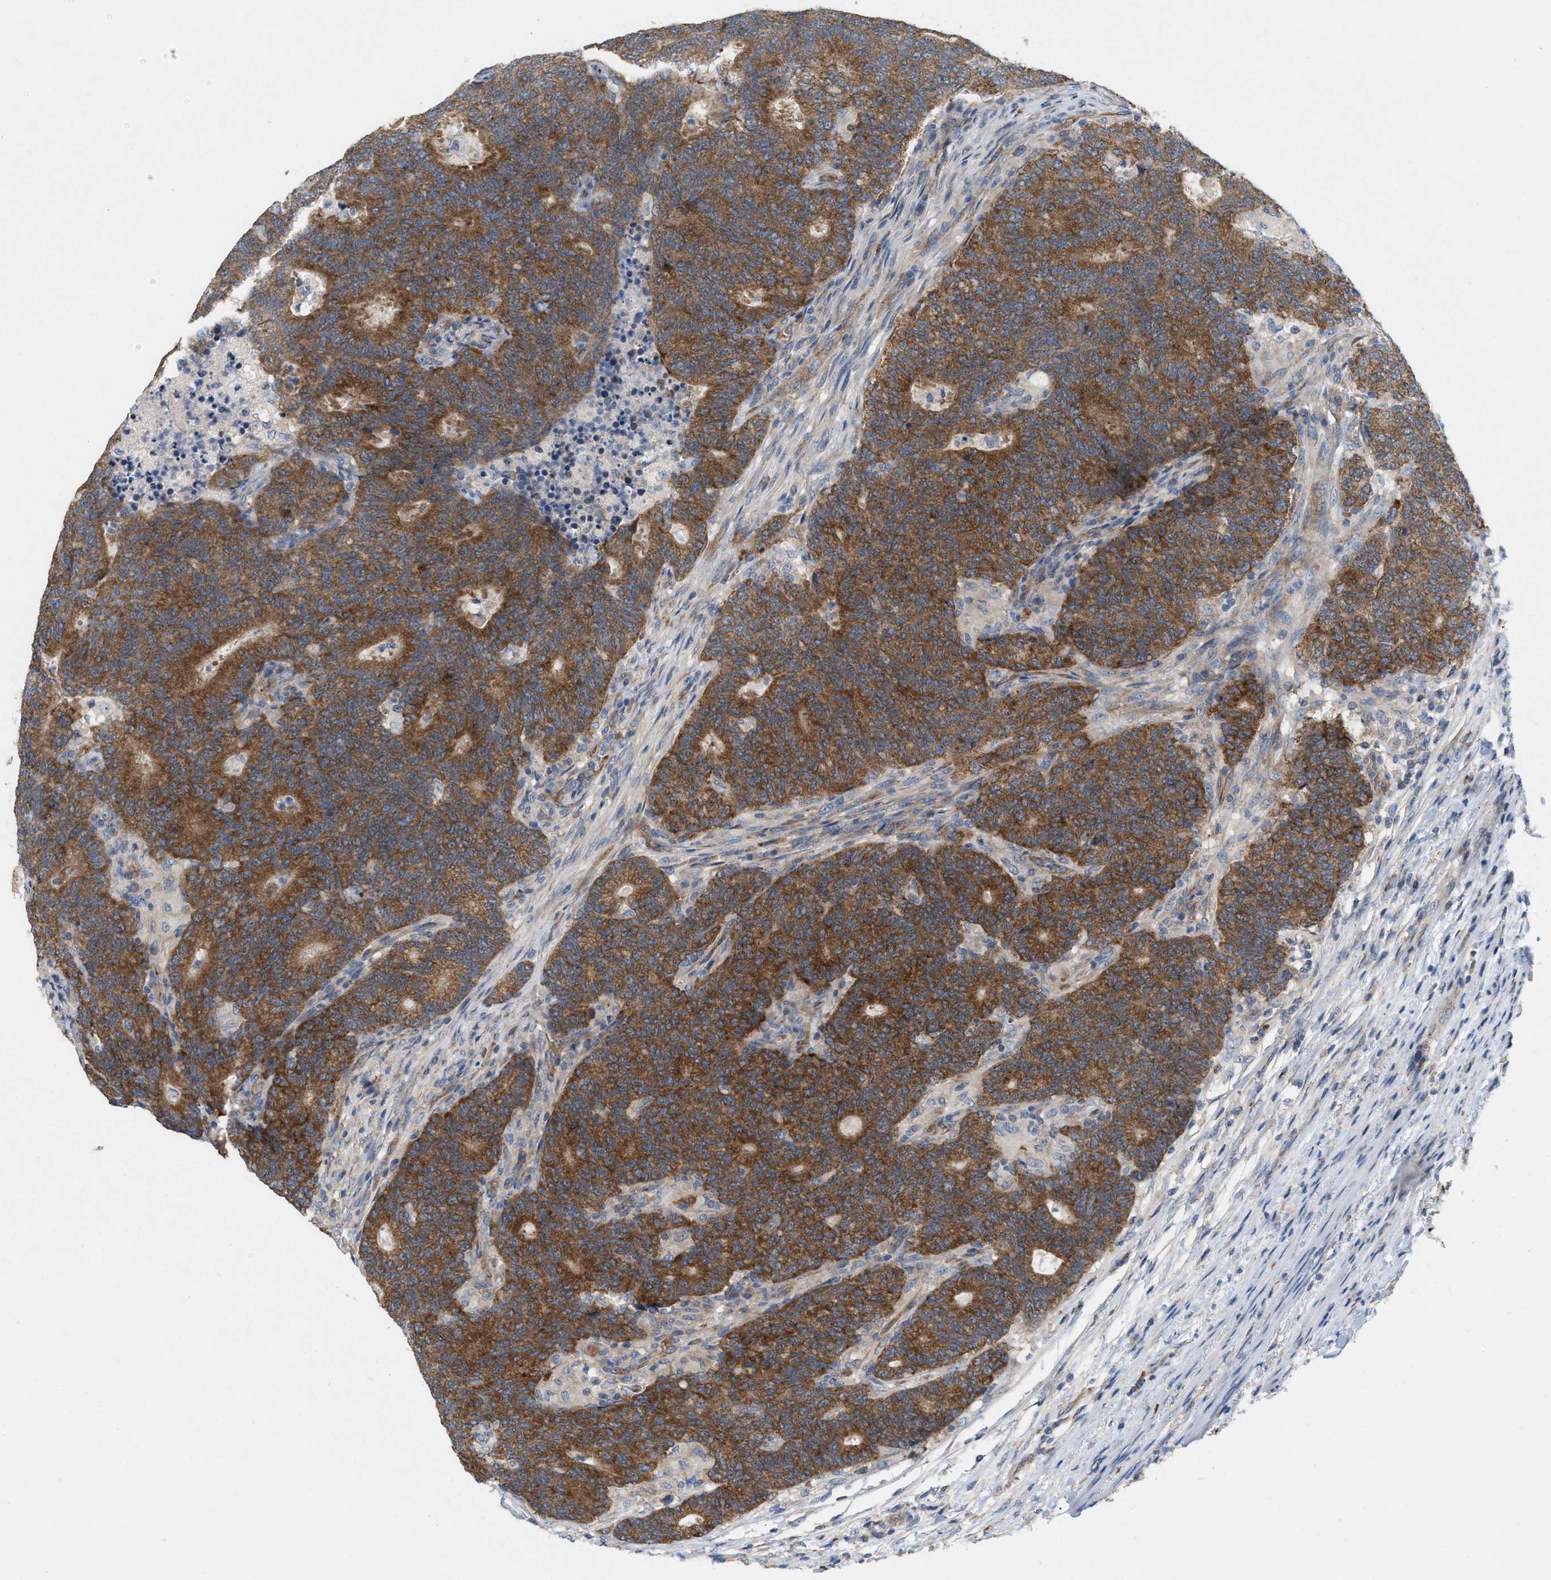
{"staining": {"intensity": "strong", "quantity": ">75%", "location": "cytoplasmic/membranous"}, "tissue": "colorectal cancer", "cell_type": "Tumor cells", "image_type": "cancer", "snomed": [{"axis": "morphology", "description": "Normal tissue, NOS"}, {"axis": "morphology", "description": "Adenocarcinoma, NOS"}, {"axis": "topography", "description": "Colon"}], "caption": "Colorectal cancer was stained to show a protein in brown. There is high levels of strong cytoplasmic/membranous positivity in about >75% of tumor cells. (Stains: DAB in brown, nuclei in blue, Microscopy: brightfield microscopy at high magnification).", "gene": "UBAP2", "patient": {"sex": "female", "age": 75}}